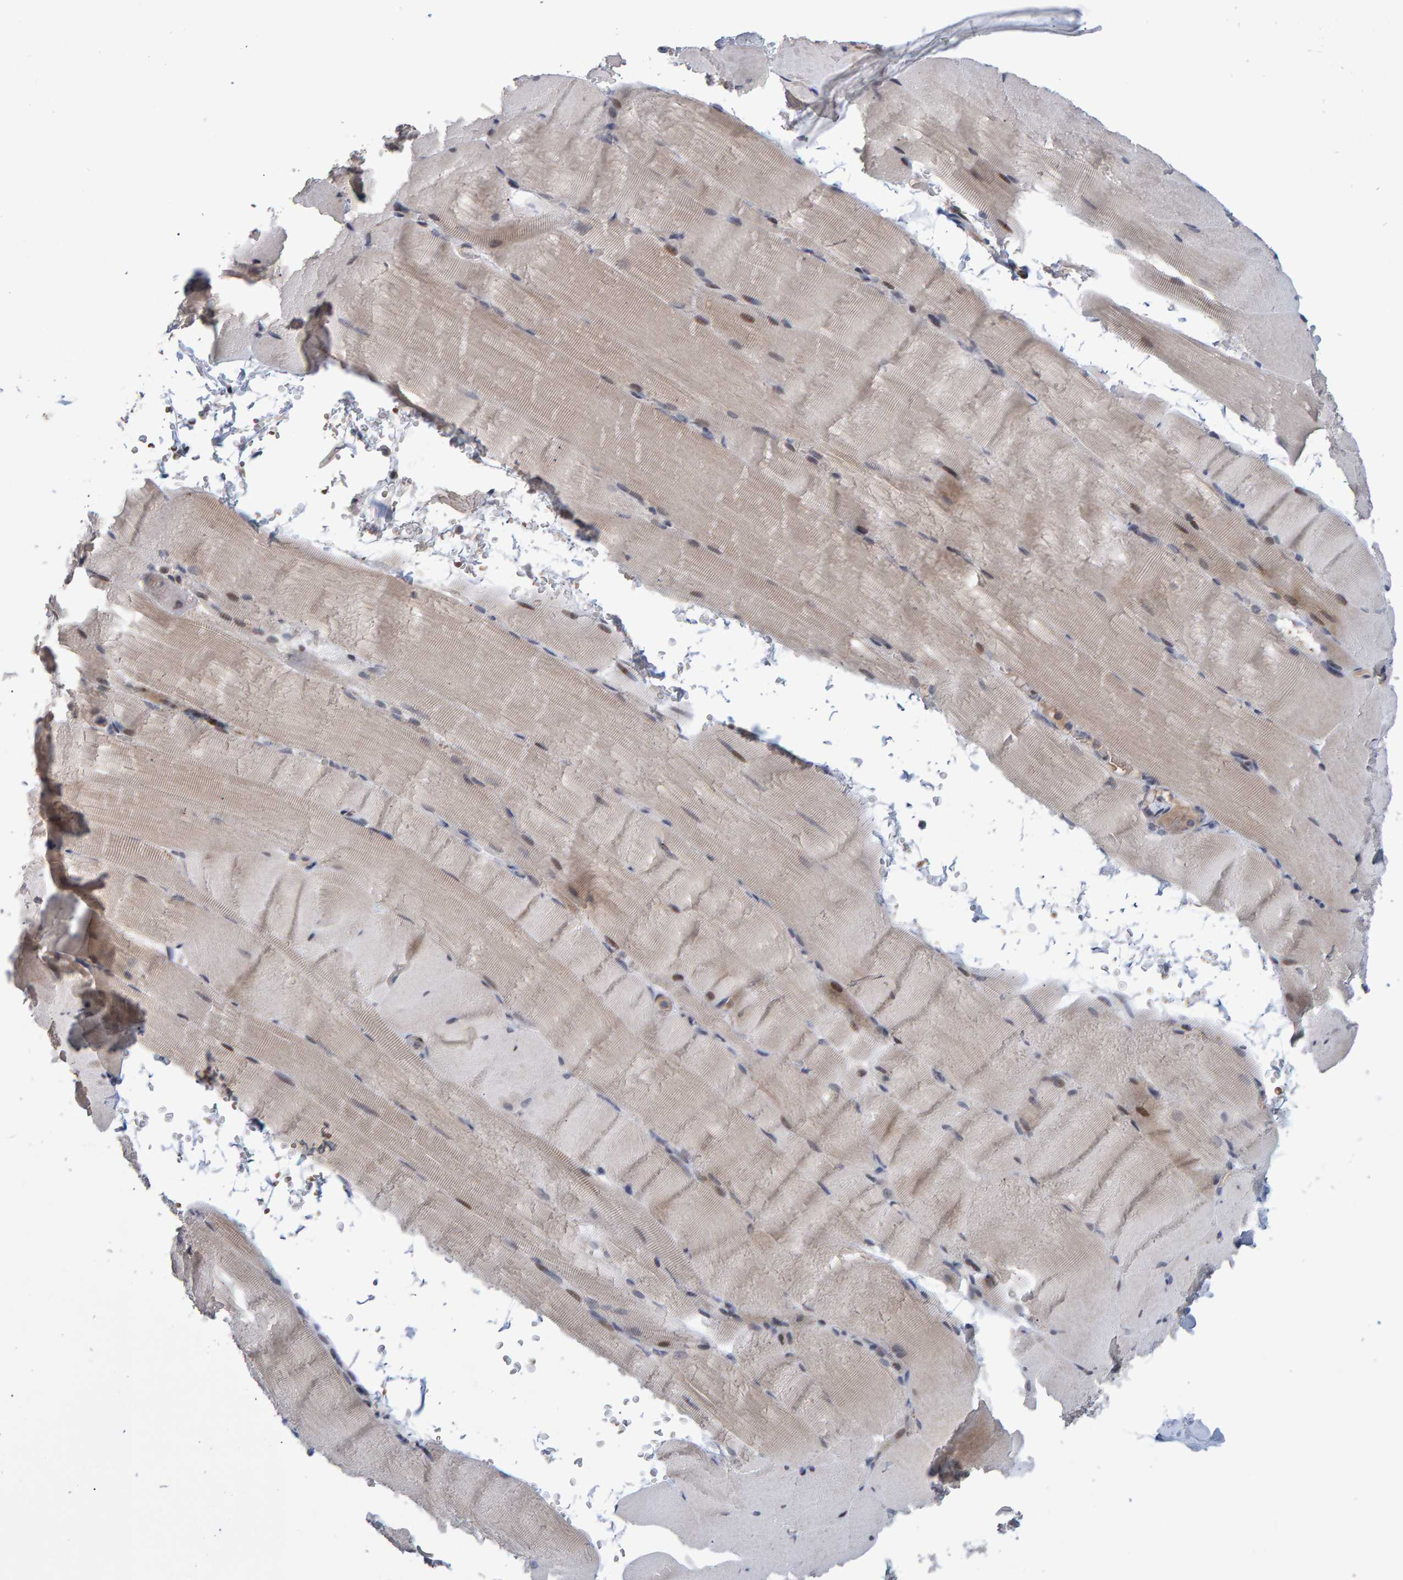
{"staining": {"intensity": "weak", "quantity": "25%-75%", "location": "cytoplasmic/membranous"}, "tissue": "skeletal muscle", "cell_type": "Myocytes", "image_type": "normal", "snomed": [{"axis": "morphology", "description": "Normal tissue, NOS"}, {"axis": "topography", "description": "Skeletal muscle"}, {"axis": "topography", "description": "Parathyroid gland"}], "caption": "Skeletal muscle stained with a brown dye displays weak cytoplasmic/membranous positive staining in about 25%-75% of myocytes.", "gene": "ESRP1", "patient": {"sex": "female", "age": 37}}